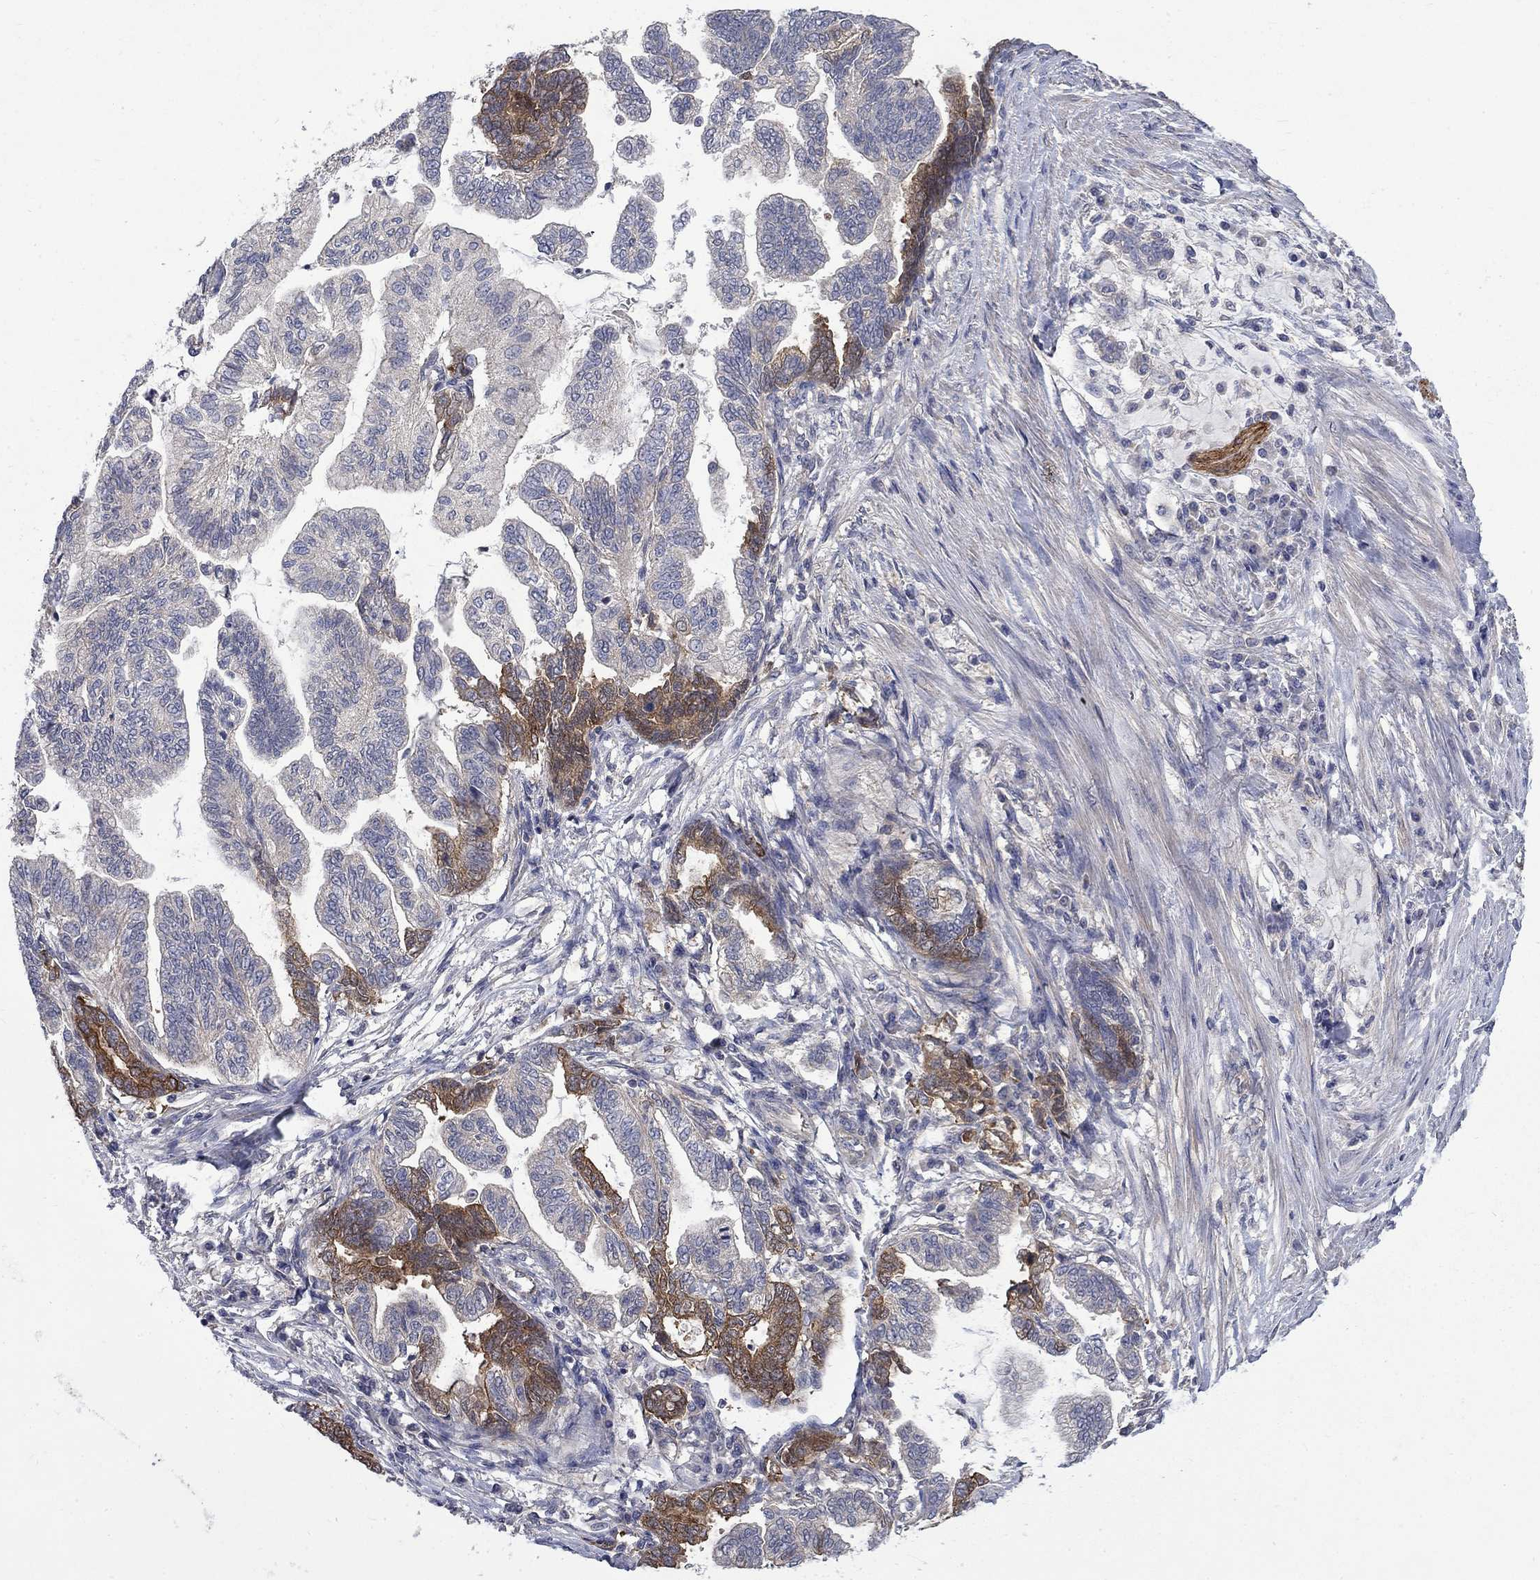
{"staining": {"intensity": "strong", "quantity": "25%-75%", "location": "cytoplasmic/membranous"}, "tissue": "stomach cancer", "cell_type": "Tumor cells", "image_type": "cancer", "snomed": [{"axis": "morphology", "description": "Adenocarcinoma, NOS"}, {"axis": "topography", "description": "Stomach"}], "caption": "Immunohistochemistry (IHC) image of neoplastic tissue: human stomach adenocarcinoma stained using immunohistochemistry shows high levels of strong protein expression localized specifically in the cytoplasmic/membranous of tumor cells, appearing as a cytoplasmic/membranous brown color.", "gene": "HSPA12A", "patient": {"sex": "male", "age": 83}}